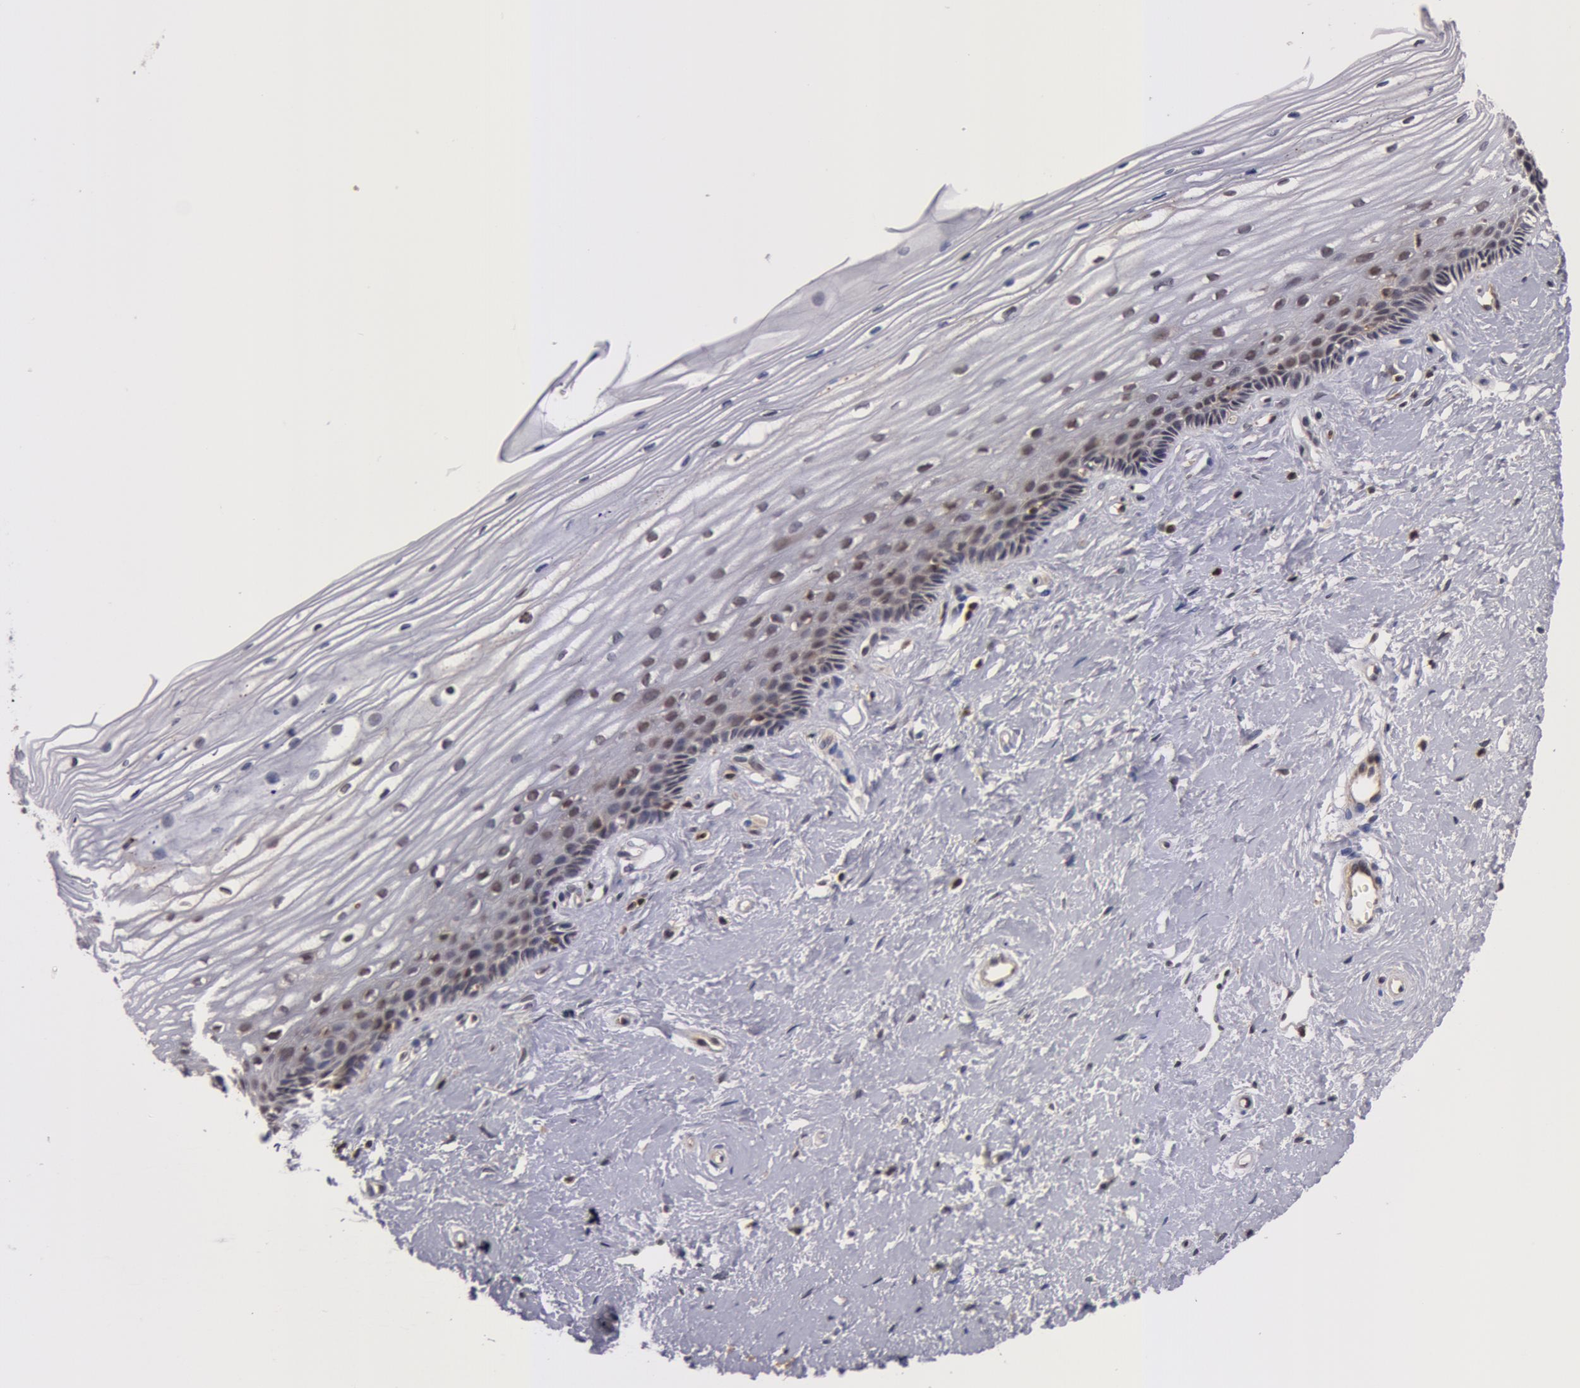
{"staining": {"intensity": "weak", "quantity": "25%-75%", "location": "nuclear"}, "tissue": "cervix", "cell_type": "Glandular cells", "image_type": "normal", "snomed": [{"axis": "morphology", "description": "Normal tissue, NOS"}, {"axis": "topography", "description": "Cervix"}], "caption": "IHC (DAB (3,3'-diaminobenzidine)) staining of benign cervix displays weak nuclear protein expression in about 25%-75% of glandular cells.", "gene": "ZNF350", "patient": {"sex": "female", "age": 40}}